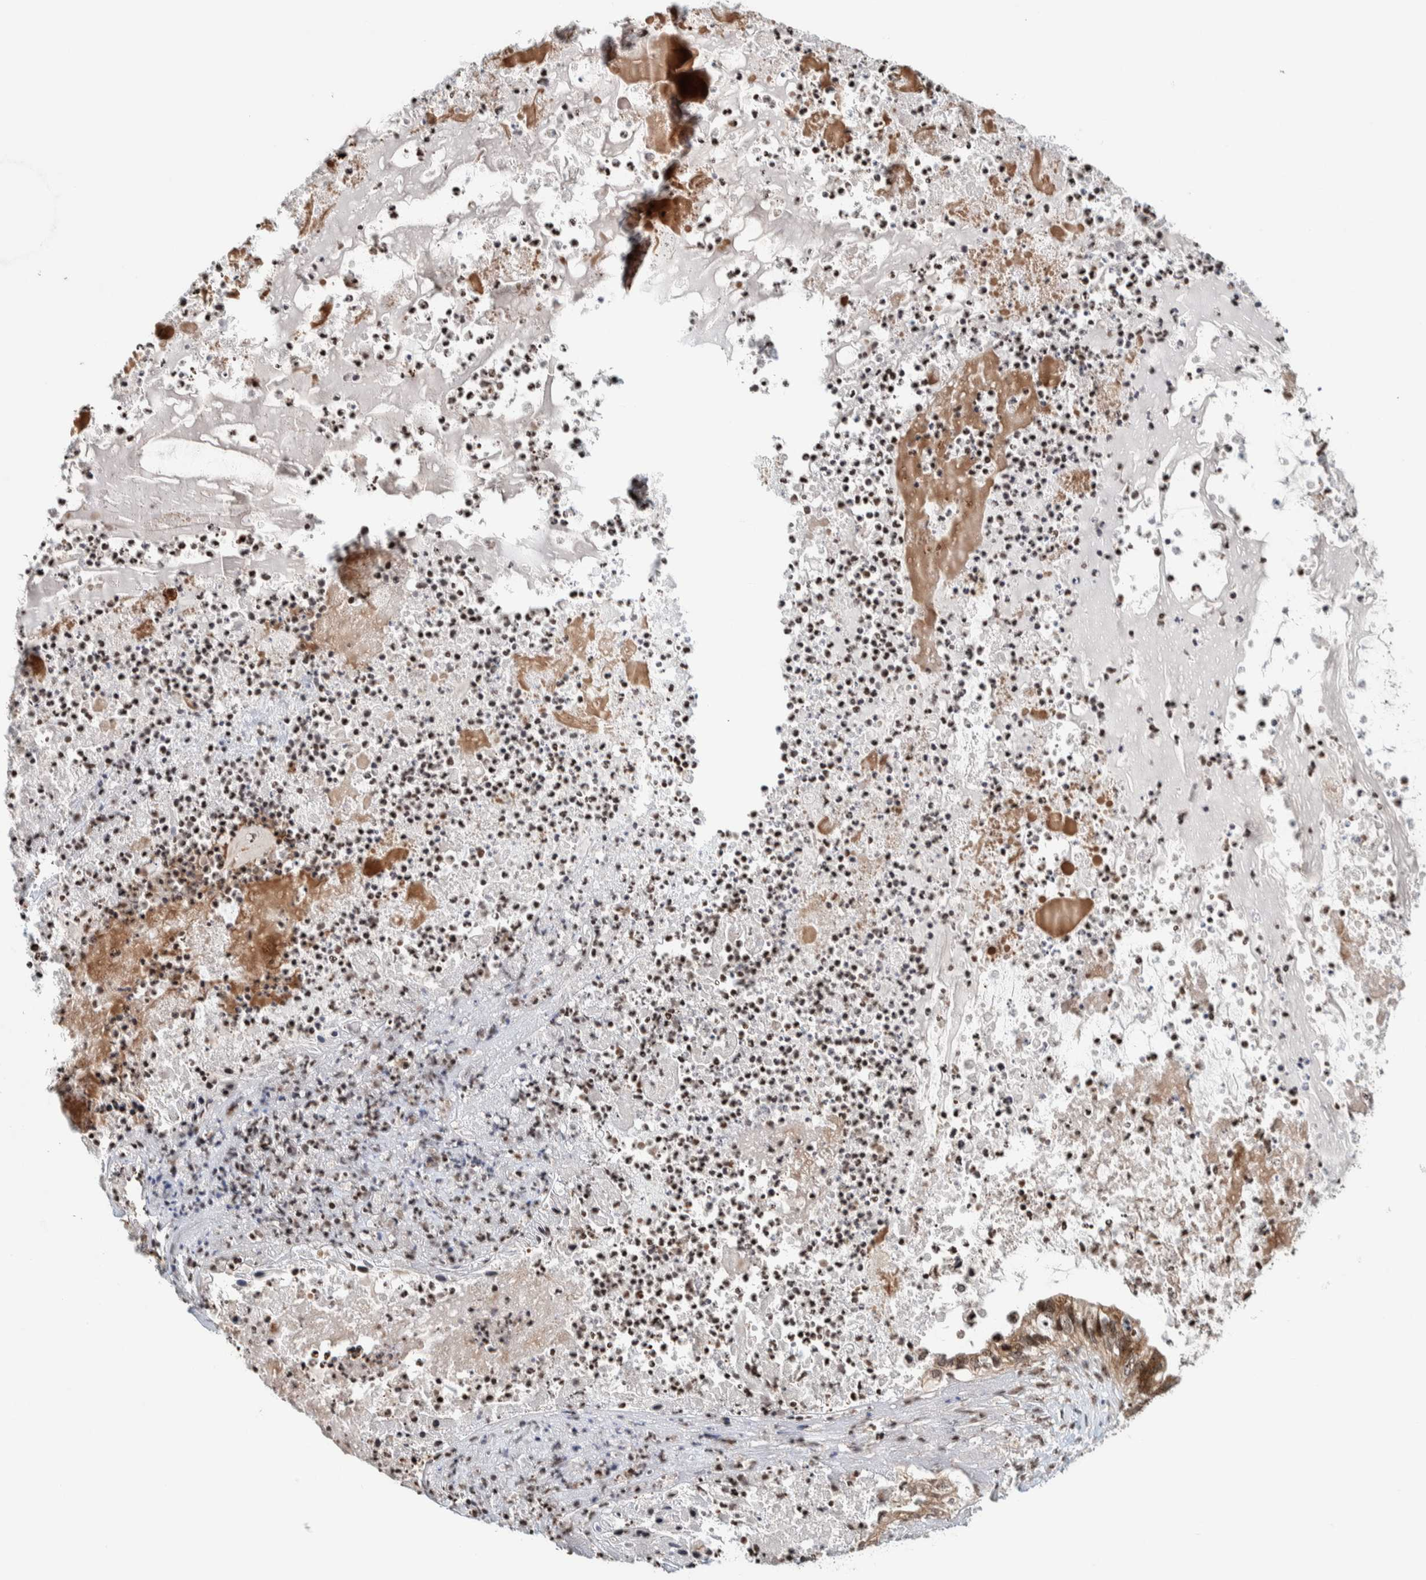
{"staining": {"intensity": "moderate", "quantity": ">75%", "location": "cytoplasmic/membranous,nuclear"}, "tissue": "ovarian cancer", "cell_type": "Tumor cells", "image_type": "cancer", "snomed": [{"axis": "morphology", "description": "Cystadenocarcinoma, mucinous, NOS"}, {"axis": "topography", "description": "Ovary"}], "caption": "Immunohistochemical staining of human ovarian cancer (mucinous cystadenocarcinoma) reveals medium levels of moderate cytoplasmic/membranous and nuclear positivity in approximately >75% of tumor cells. (IHC, brightfield microscopy, high magnification).", "gene": "CCDC182", "patient": {"sex": "female", "age": 80}}